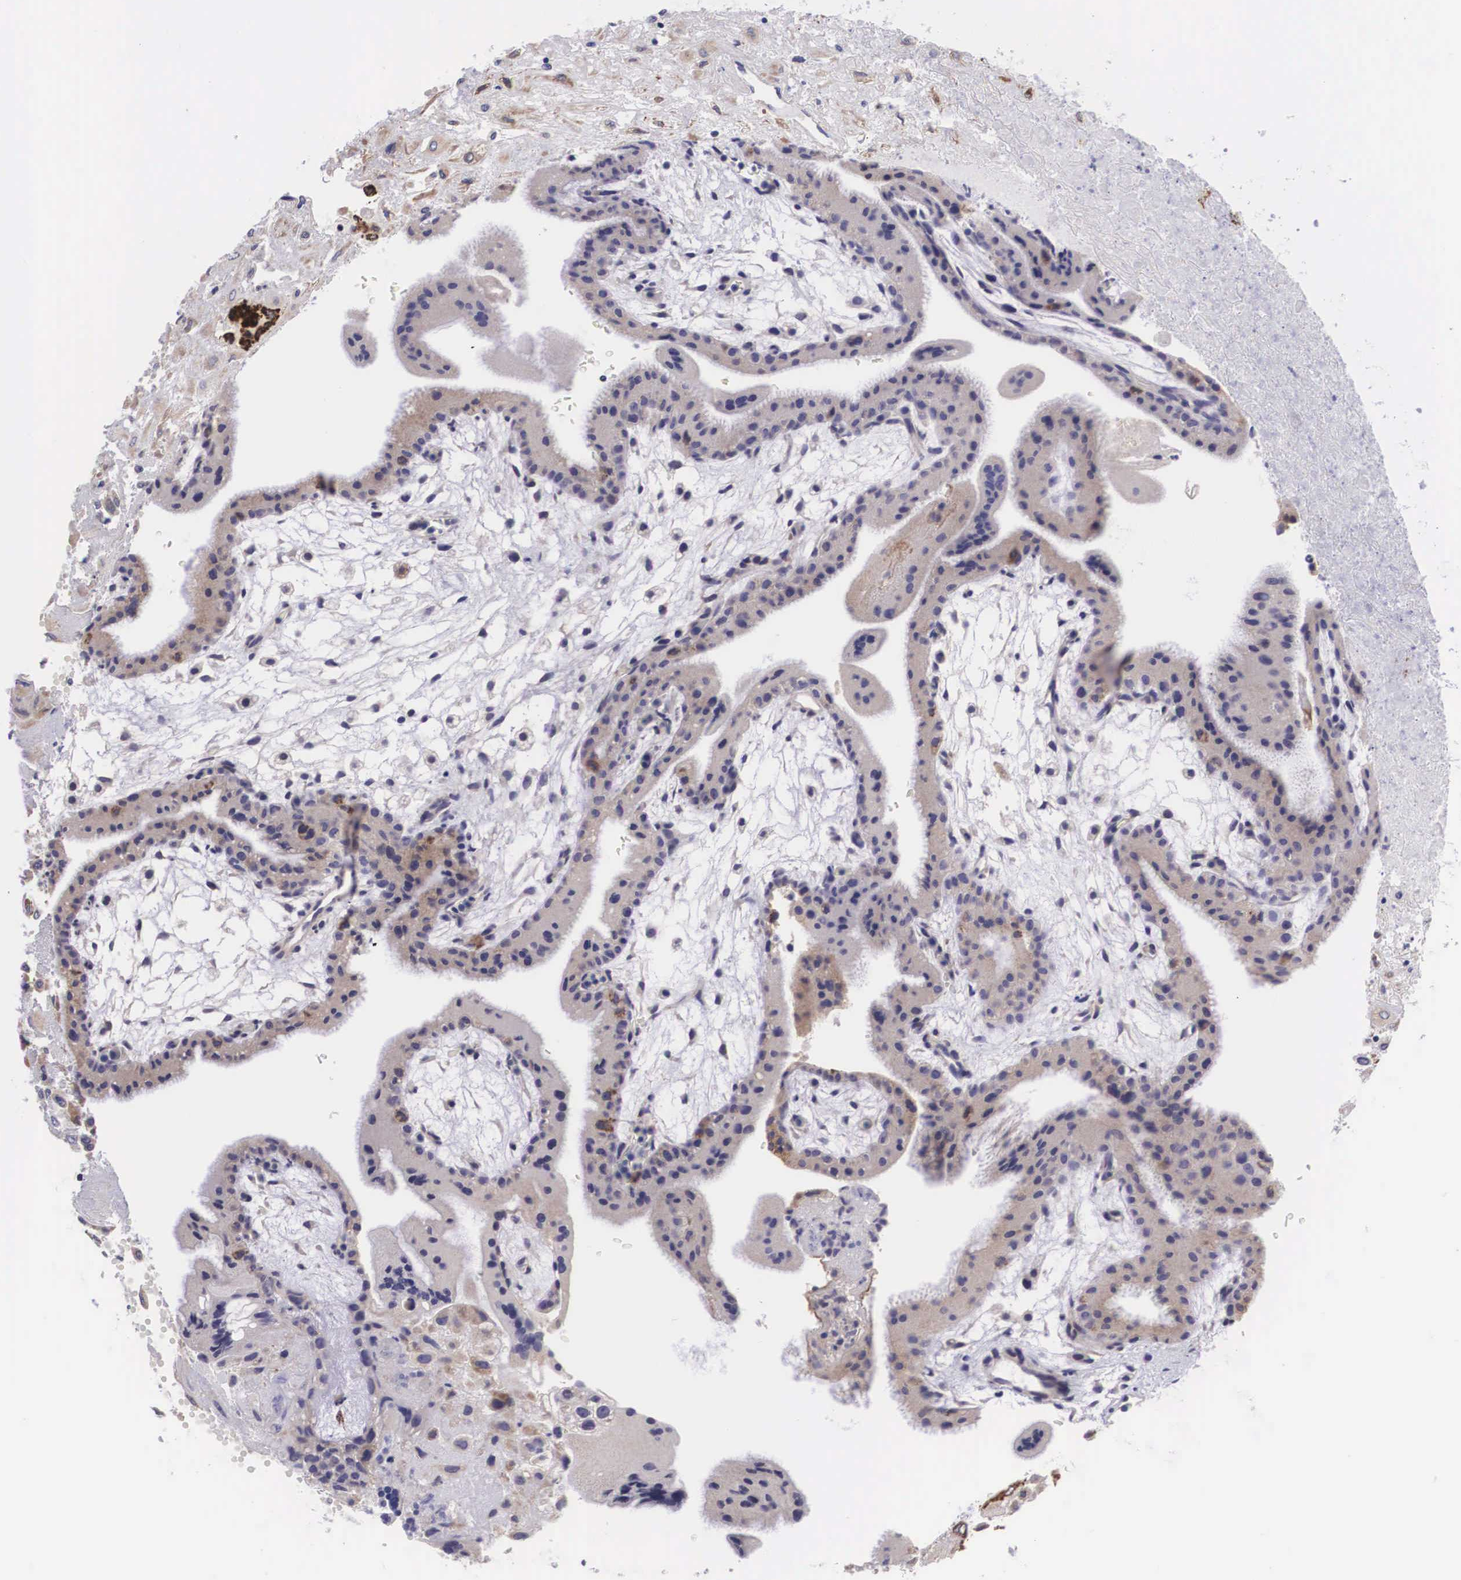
{"staining": {"intensity": "negative", "quantity": "none", "location": "none"}, "tissue": "placenta", "cell_type": "Decidual cells", "image_type": "normal", "snomed": [{"axis": "morphology", "description": "Normal tissue, NOS"}, {"axis": "topography", "description": "Placenta"}], "caption": "Immunohistochemistry (IHC) image of normal placenta stained for a protein (brown), which shows no staining in decidual cells.", "gene": "ARG2", "patient": {"sex": "female", "age": 35}}